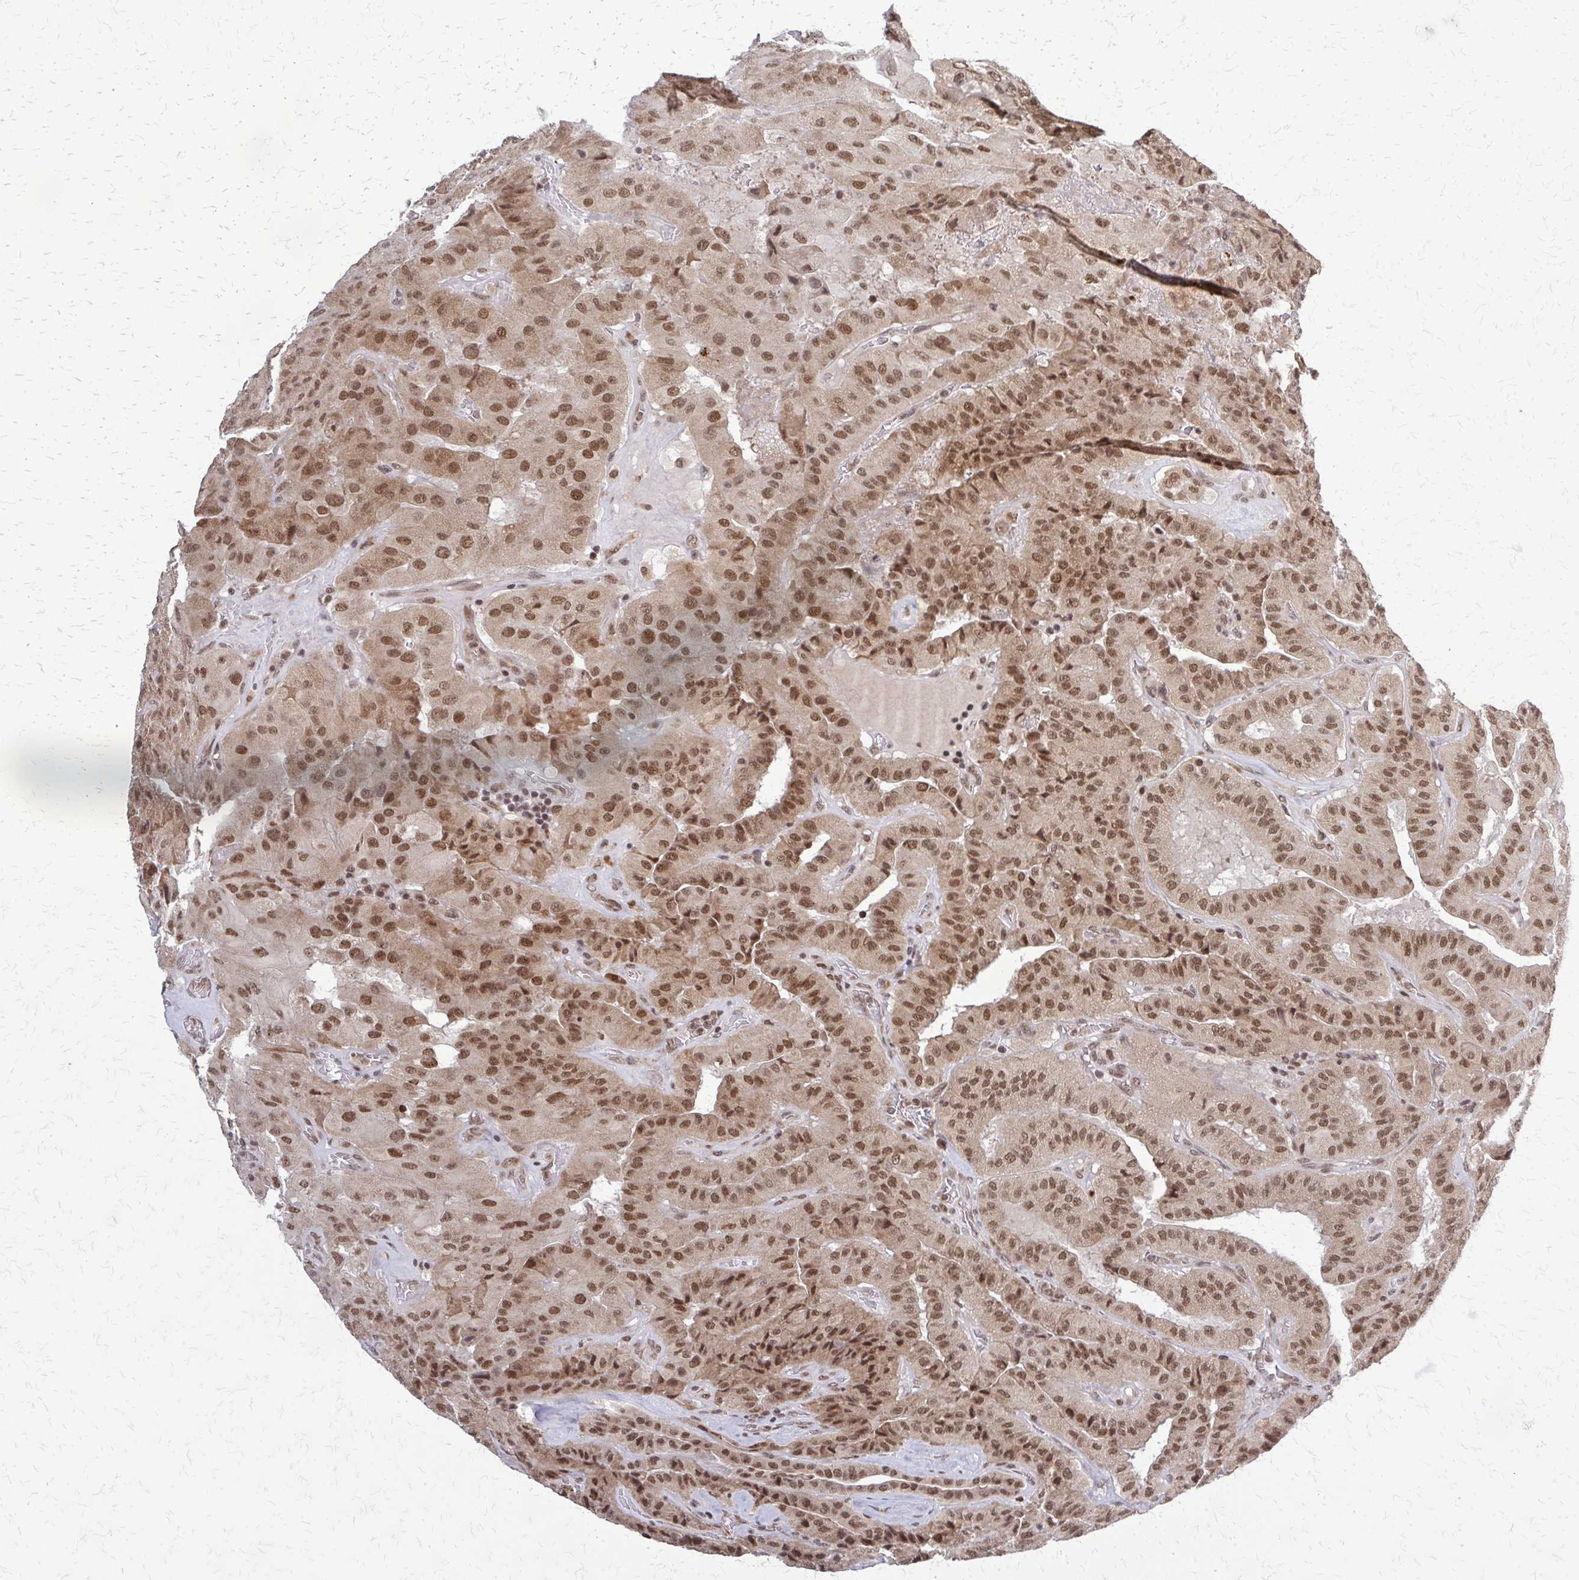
{"staining": {"intensity": "moderate", "quantity": ">75%", "location": "nuclear"}, "tissue": "thyroid cancer", "cell_type": "Tumor cells", "image_type": "cancer", "snomed": [{"axis": "morphology", "description": "Normal tissue, NOS"}, {"axis": "morphology", "description": "Papillary adenocarcinoma, NOS"}, {"axis": "topography", "description": "Thyroid gland"}], "caption": "Tumor cells exhibit moderate nuclear positivity in approximately >75% of cells in papillary adenocarcinoma (thyroid).", "gene": "HDAC3", "patient": {"sex": "female", "age": 59}}